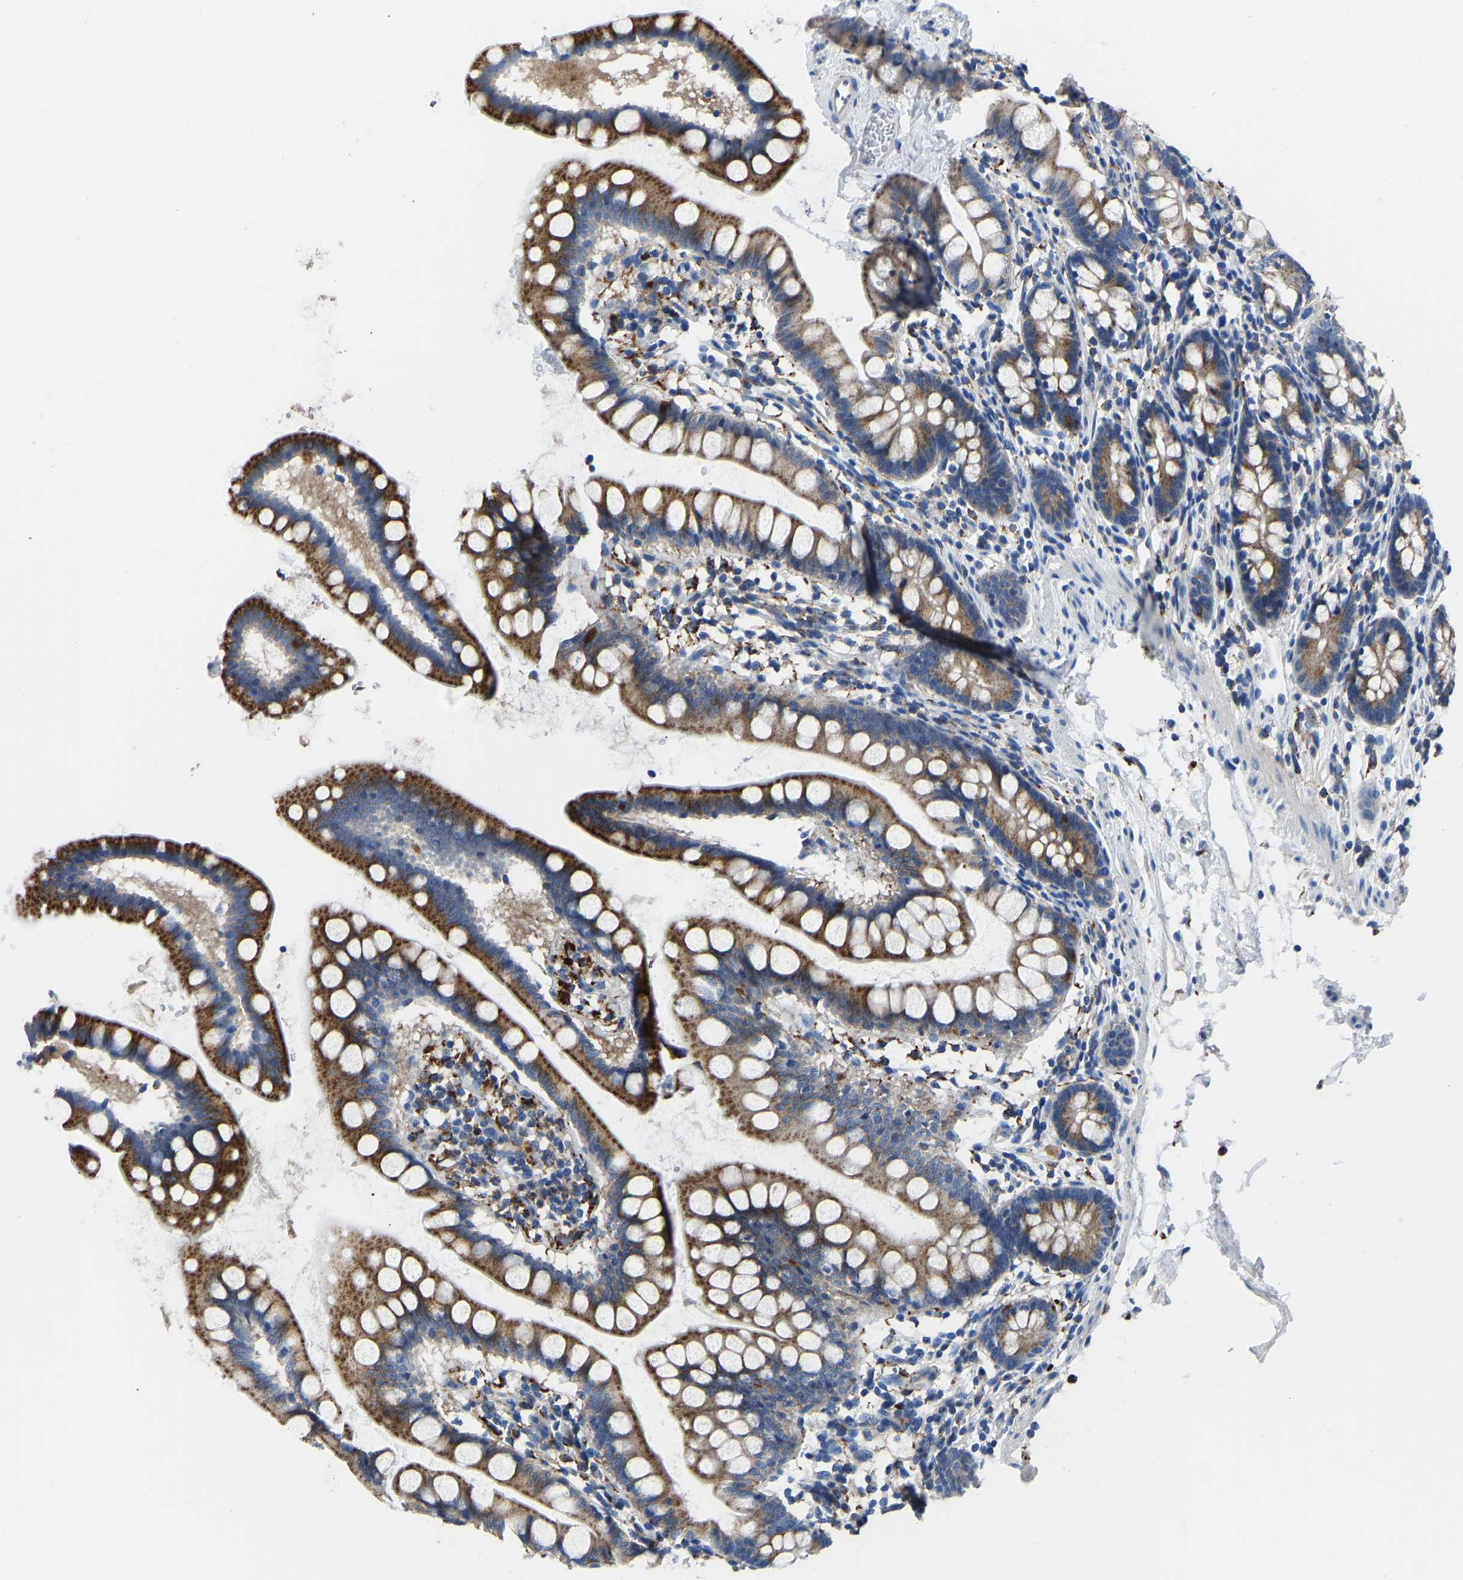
{"staining": {"intensity": "moderate", "quantity": ">75%", "location": "cytoplasmic/membranous"}, "tissue": "small intestine", "cell_type": "Glandular cells", "image_type": "normal", "snomed": [{"axis": "morphology", "description": "Normal tissue, NOS"}, {"axis": "topography", "description": "Small intestine"}], "caption": "Glandular cells display medium levels of moderate cytoplasmic/membranous staining in about >75% of cells in benign human small intestine.", "gene": "ATP6V1E1", "patient": {"sex": "female", "age": 84}}